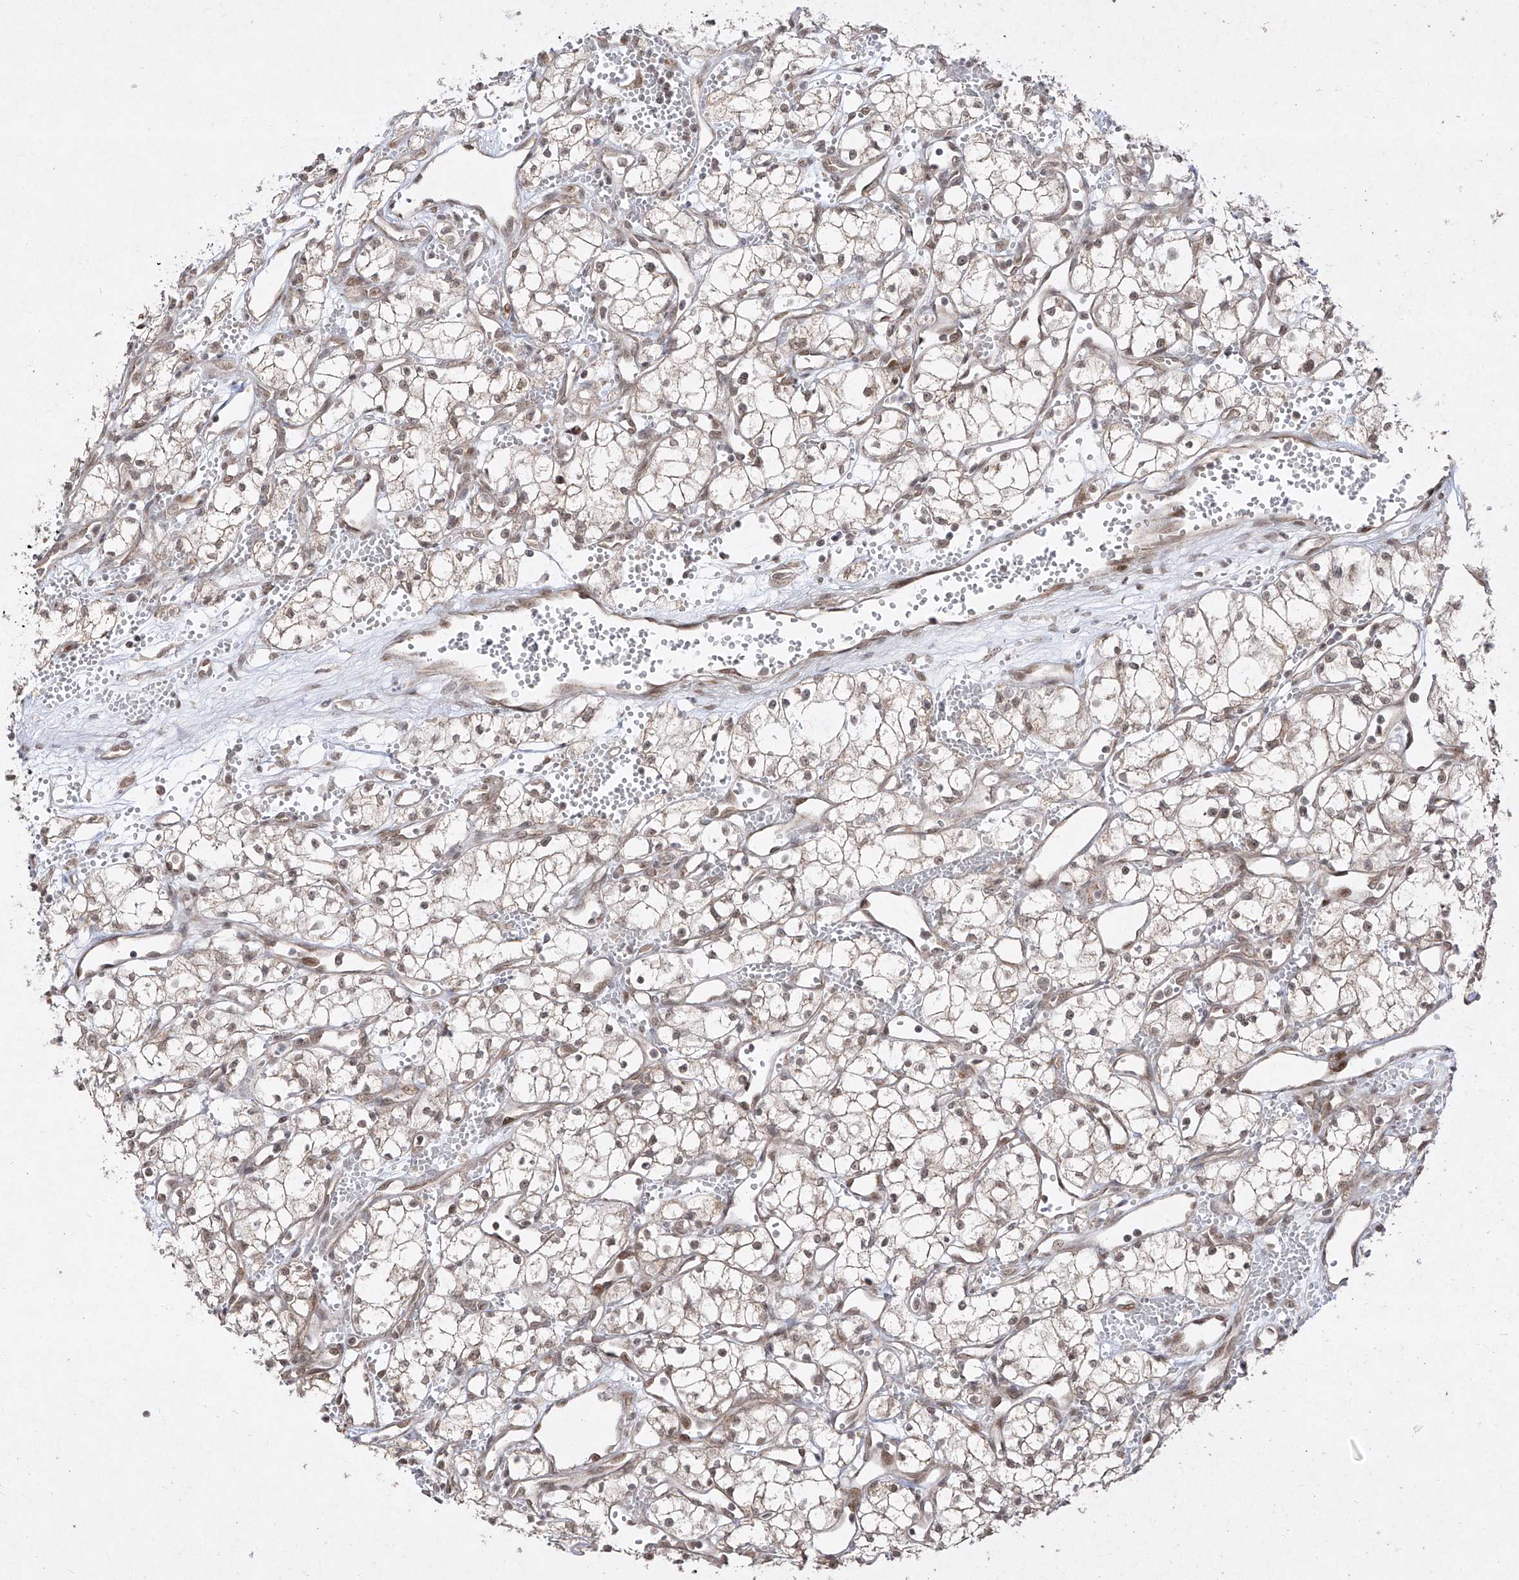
{"staining": {"intensity": "weak", "quantity": "25%-75%", "location": "nuclear"}, "tissue": "renal cancer", "cell_type": "Tumor cells", "image_type": "cancer", "snomed": [{"axis": "morphology", "description": "Adenocarcinoma, NOS"}, {"axis": "topography", "description": "Kidney"}], "caption": "Renal adenocarcinoma was stained to show a protein in brown. There is low levels of weak nuclear staining in approximately 25%-75% of tumor cells.", "gene": "SNRNP27", "patient": {"sex": "male", "age": 59}}